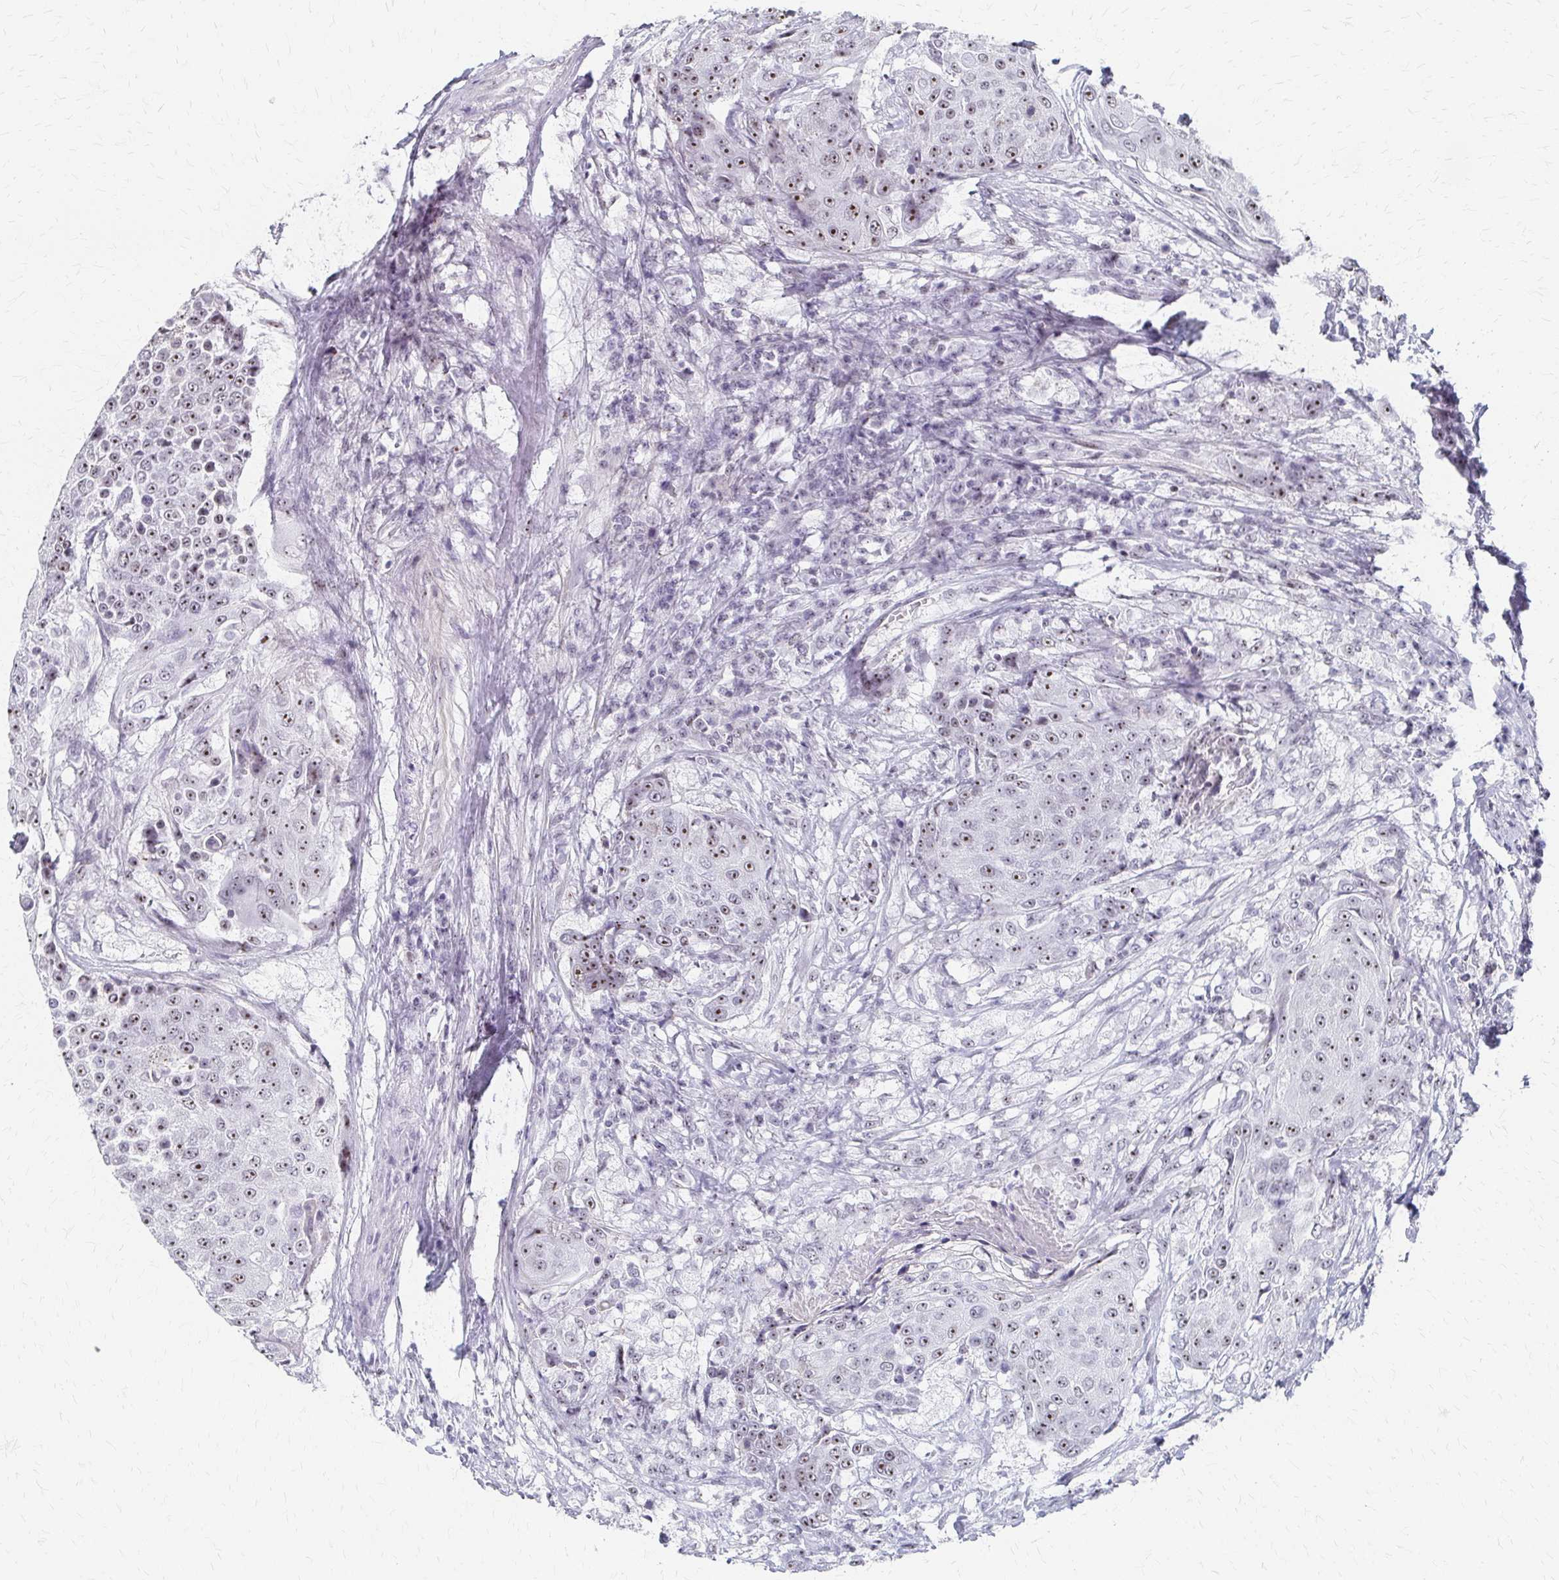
{"staining": {"intensity": "moderate", "quantity": "25%-75%", "location": "nuclear"}, "tissue": "urothelial cancer", "cell_type": "Tumor cells", "image_type": "cancer", "snomed": [{"axis": "morphology", "description": "Urothelial carcinoma, High grade"}, {"axis": "topography", "description": "Urinary bladder"}], "caption": "High-power microscopy captured an immunohistochemistry (IHC) photomicrograph of urothelial cancer, revealing moderate nuclear positivity in about 25%-75% of tumor cells.", "gene": "PES1", "patient": {"sex": "female", "age": 63}}